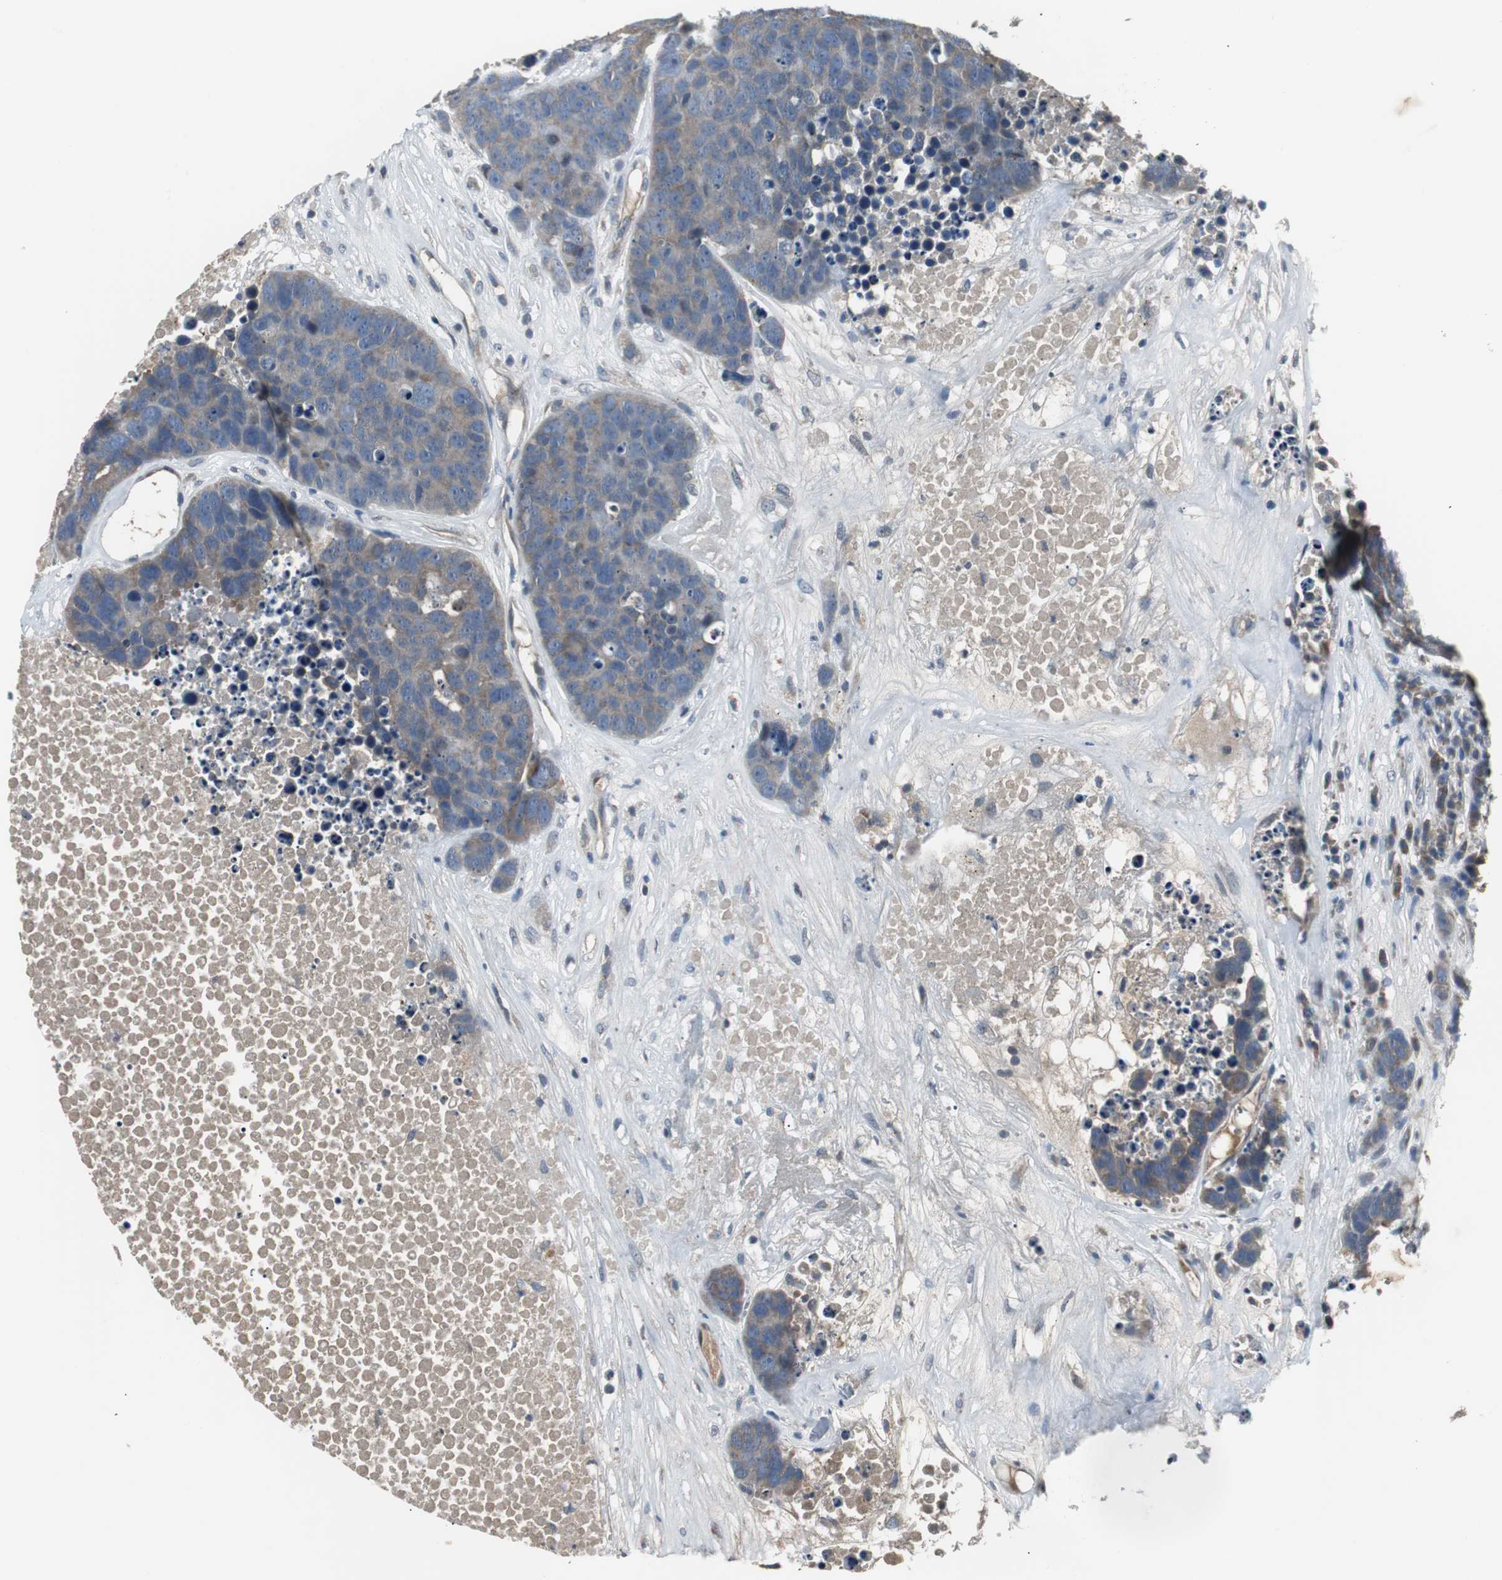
{"staining": {"intensity": "weak", "quantity": ">75%", "location": "cytoplasmic/membranous"}, "tissue": "carcinoid", "cell_type": "Tumor cells", "image_type": "cancer", "snomed": [{"axis": "morphology", "description": "Carcinoid, malignant, NOS"}, {"axis": "topography", "description": "Lung"}], "caption": "Immunohistochemistry (IHC) of malignant carcinoid shows low levels of weak cytoplasmic/membranous expression in about >75% of tumor cells.", "gene": "ZMPSTE24", "patient": {"sex": "male", "age": 60}}